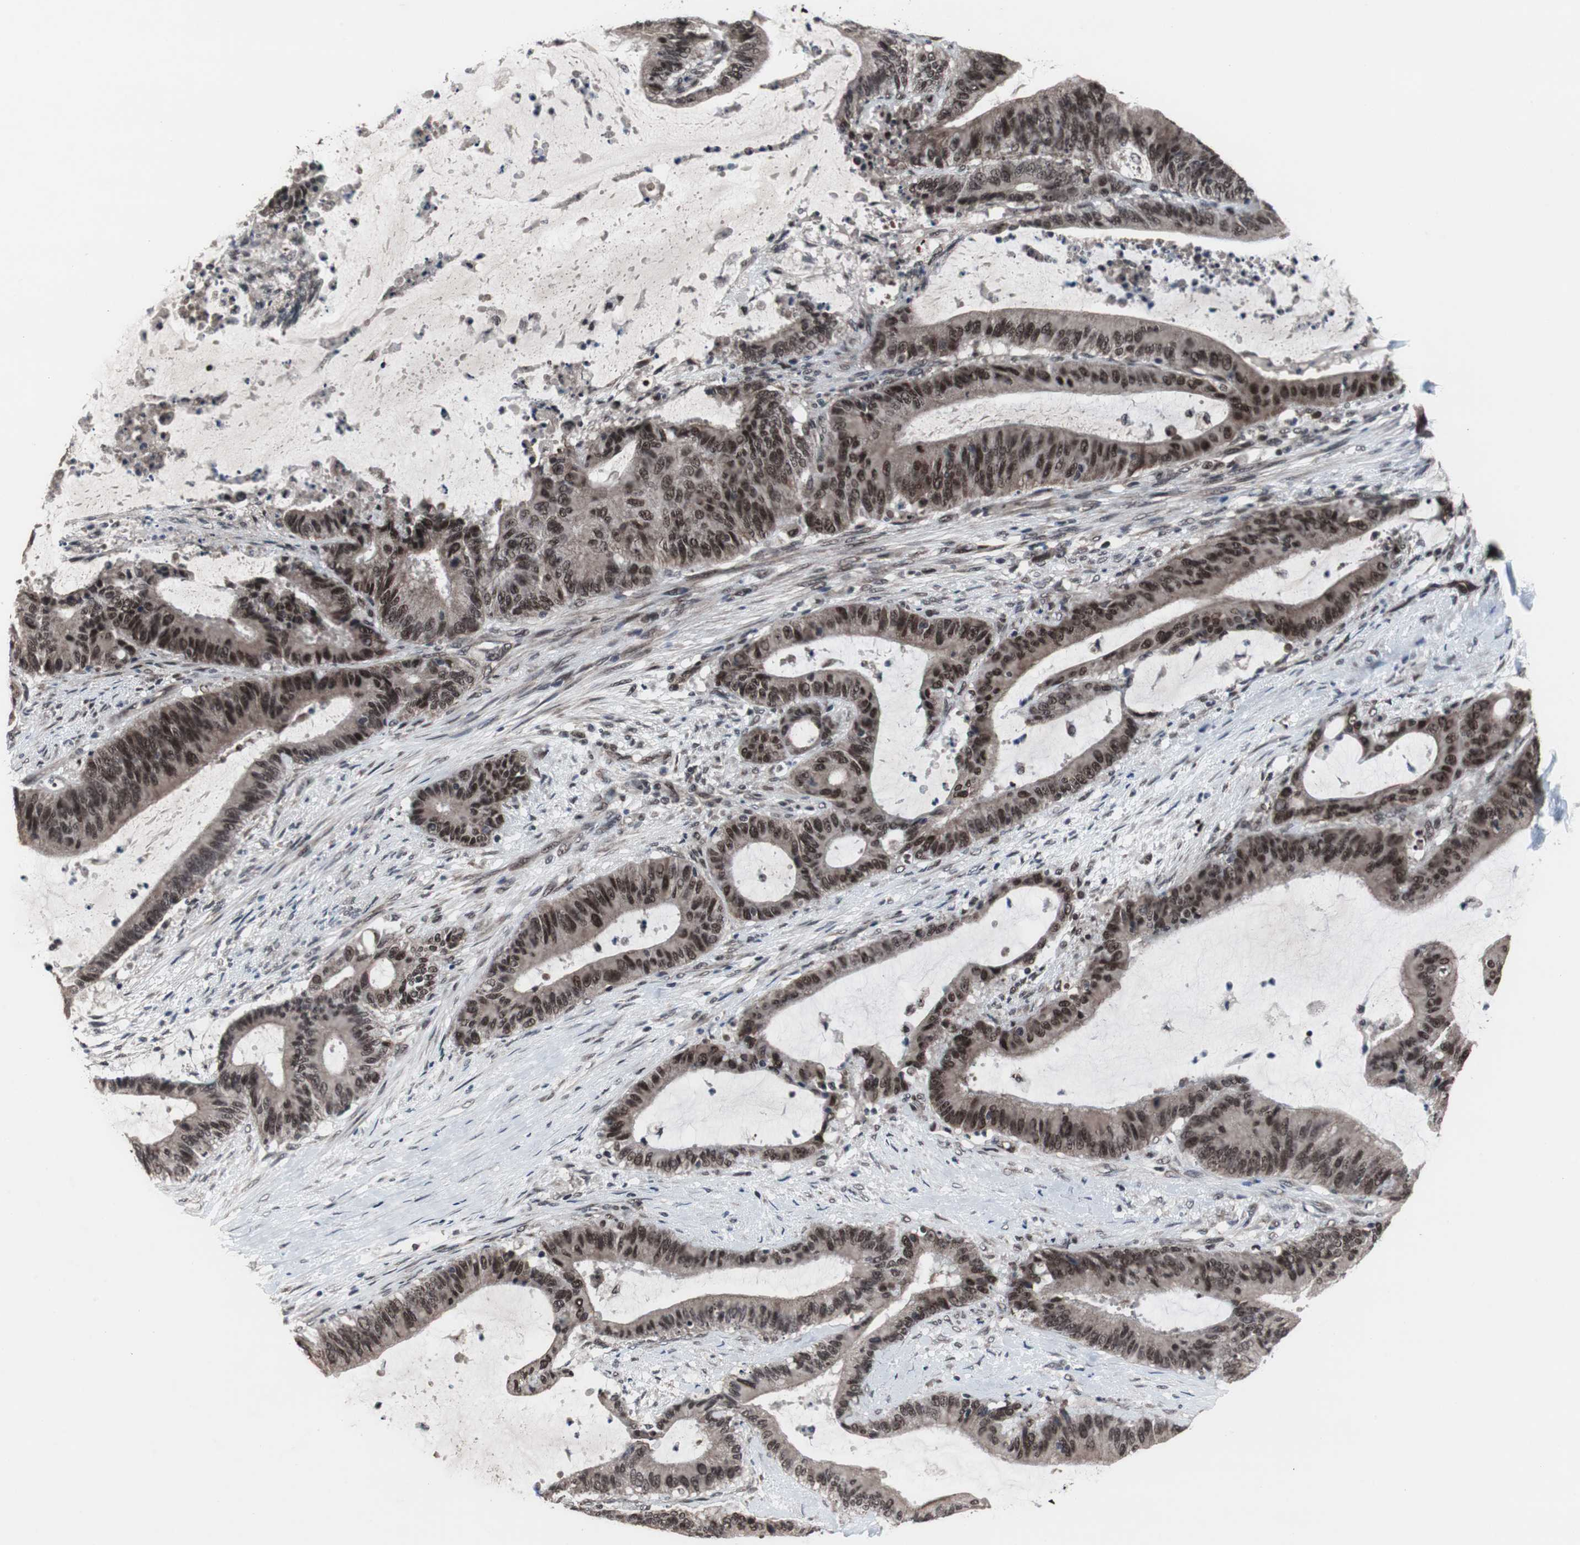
{"staining": {"intensity": "strong", "quantity": ">75%", "location": "nuclear"}, "tissue": "liver cancer", "cell_type": "Tumor cells", "image_type": "cancer", "snomed": [{"axis": "morphology", "description": "Cholangiocarcinoma"}, {"axis": "topography", "description": "Liver"}], "caption": "Protein expression analysis of human liver cholangiocarcinoma reveals strong nuclear staining in approximately >75% of tumor cells. The staining is performed using DAB (3,3'-diaminobenzidine) brown chromogen to label protein expression. The nuclei are counter-stained blue using hematoxylin.", "gene": "GTF2F2", "patient": {"sex": "female", "age": 73}}